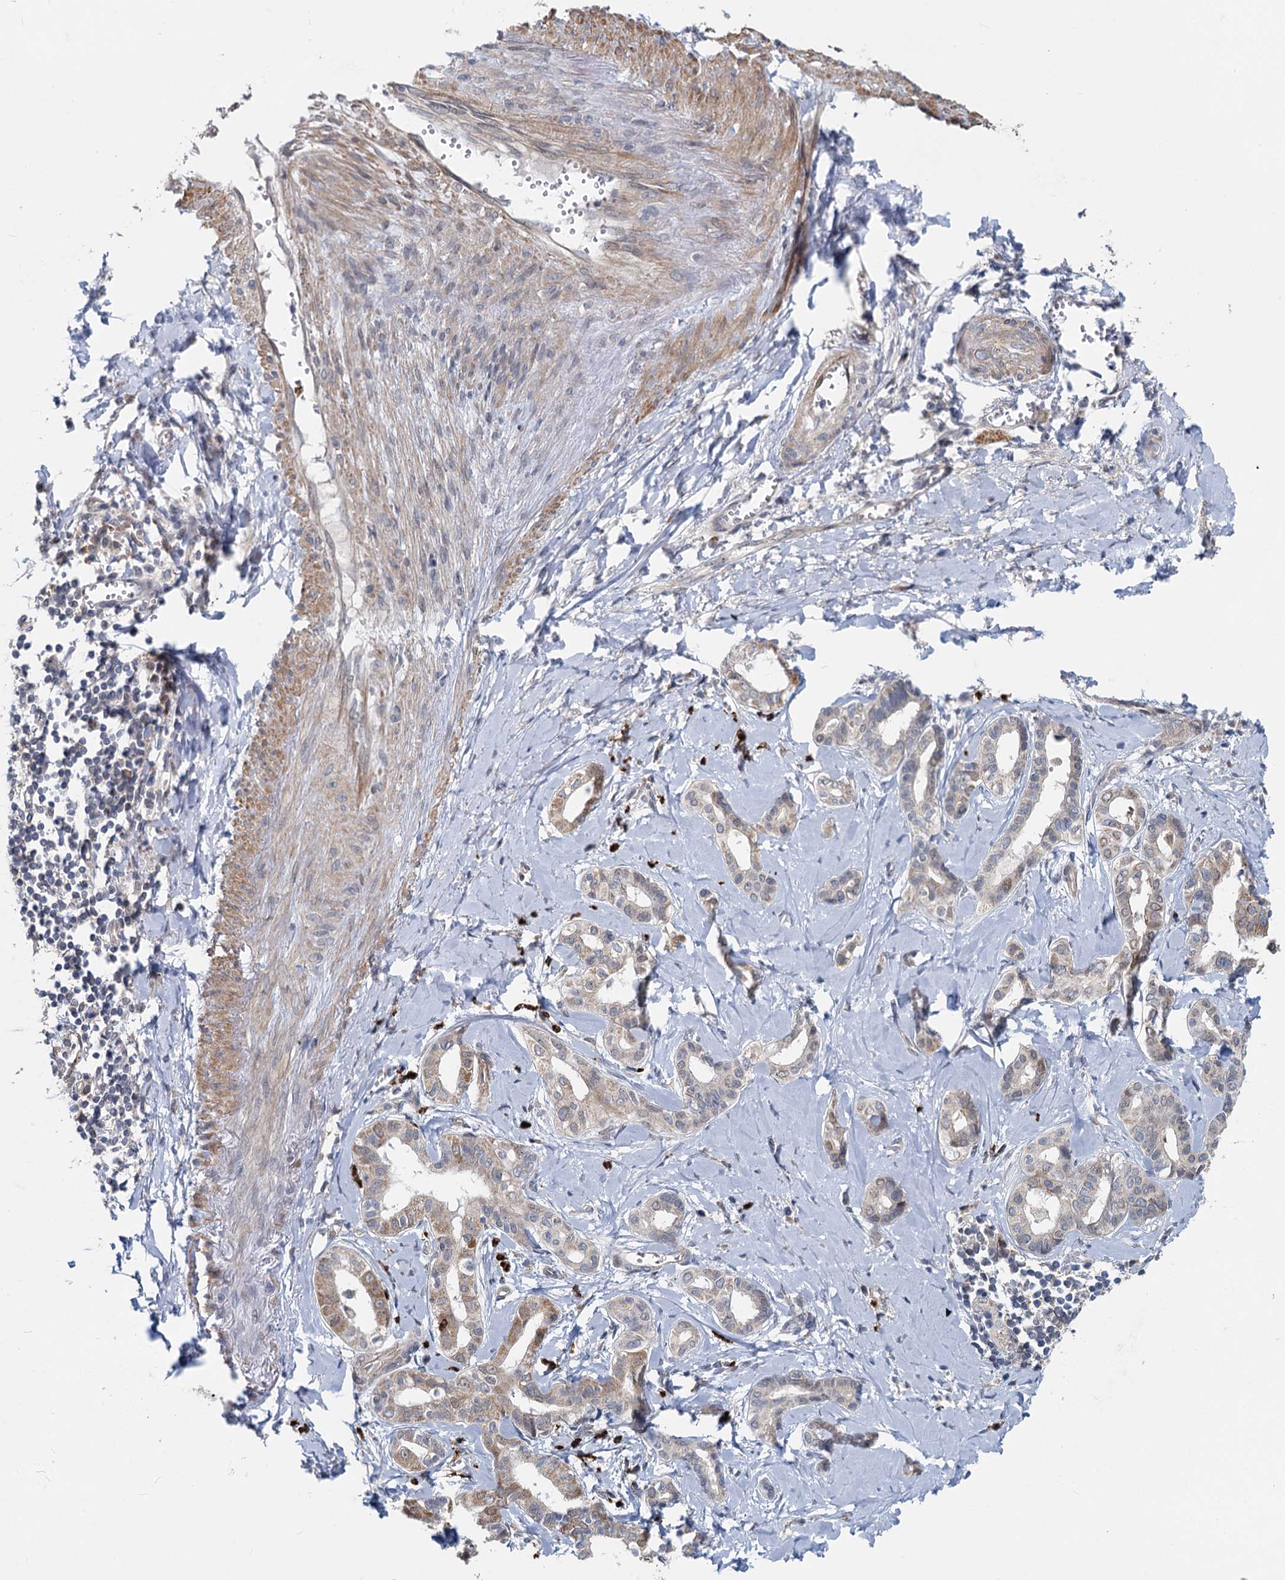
{"staining": {"intensity": "weak", "quantity": "25%-75%", "location": "cytoplasmic/membranous"}, "tissue": "liver cancer", "cell_type": "Tumor cells", "image_type": "cancer", "snomed": [{"axis": "morphology", "description": "Cholangiocarcinoma"}, {"axis": "topography", "description": "Liver"}], "caption": "A brown stain shows weak cytoplasmic/membranous staining of a protein in liver cancer tumor cells.", "gene": "ADCY2", "patient": {"sex": "female", "age": 77}}